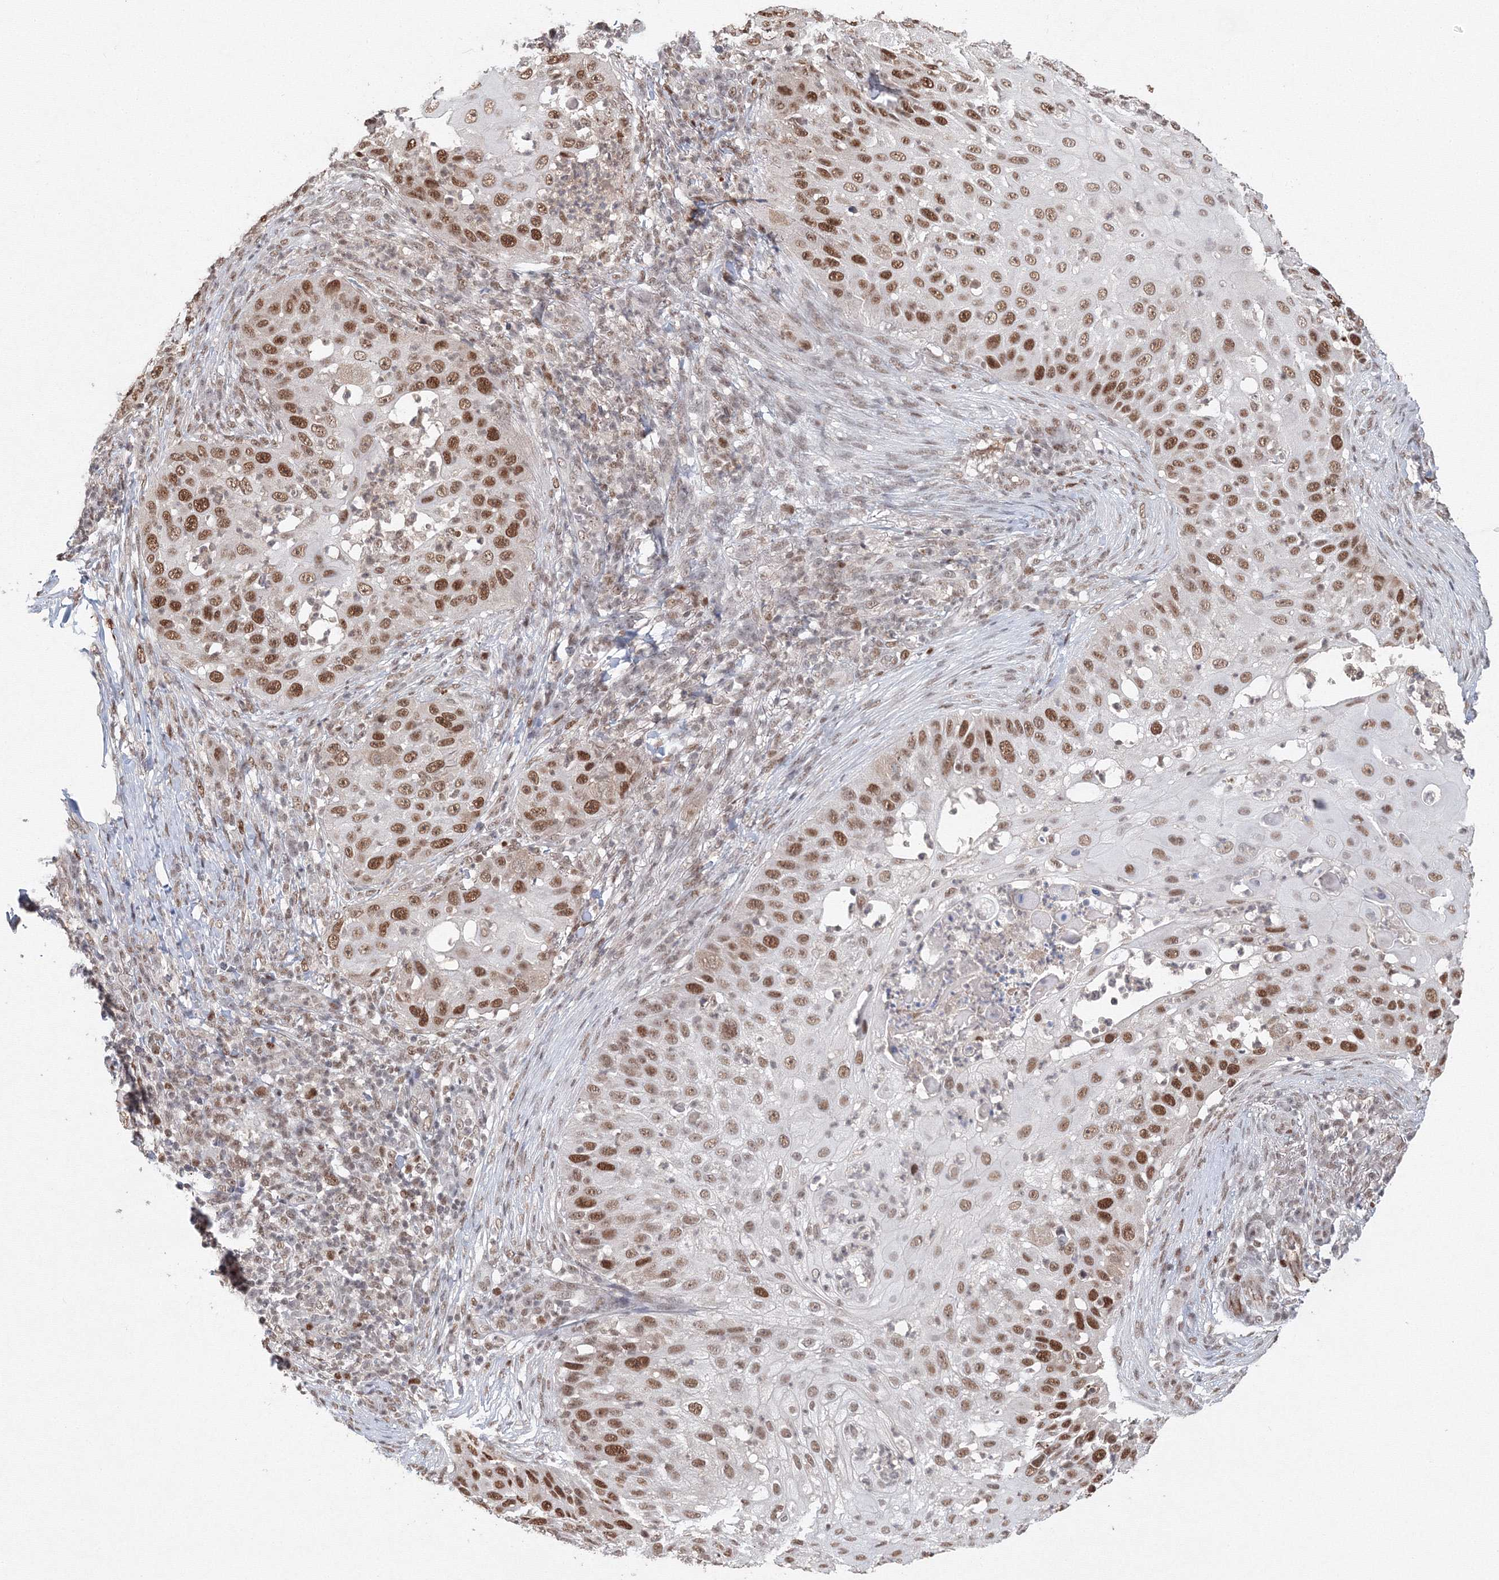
{"staining": {"intensity": "strong", "quantity": "25%-75%", "location": "nuclear"}, "tissue": "skin cancer", "cell_type": "Tumor cells", "image_type": "cancer", "snomed": [{"axis": "morphology", "description": "Squamous cell carcinoma, NOS"}, {"axis": "topography", "description": "Skin"}], "caption": "Immunohistochemistry photomicrograph of neoplastic tissue: skin cancer (squamous cell carcinoma) stained using immunohistochemistry reveals high levels of strong protein expression localized specifically in the nuclear of tumor cells, appearing as a nuclear brown color.", "gene": "IWS1", "patient": {"sex": "female", "age": 44}}